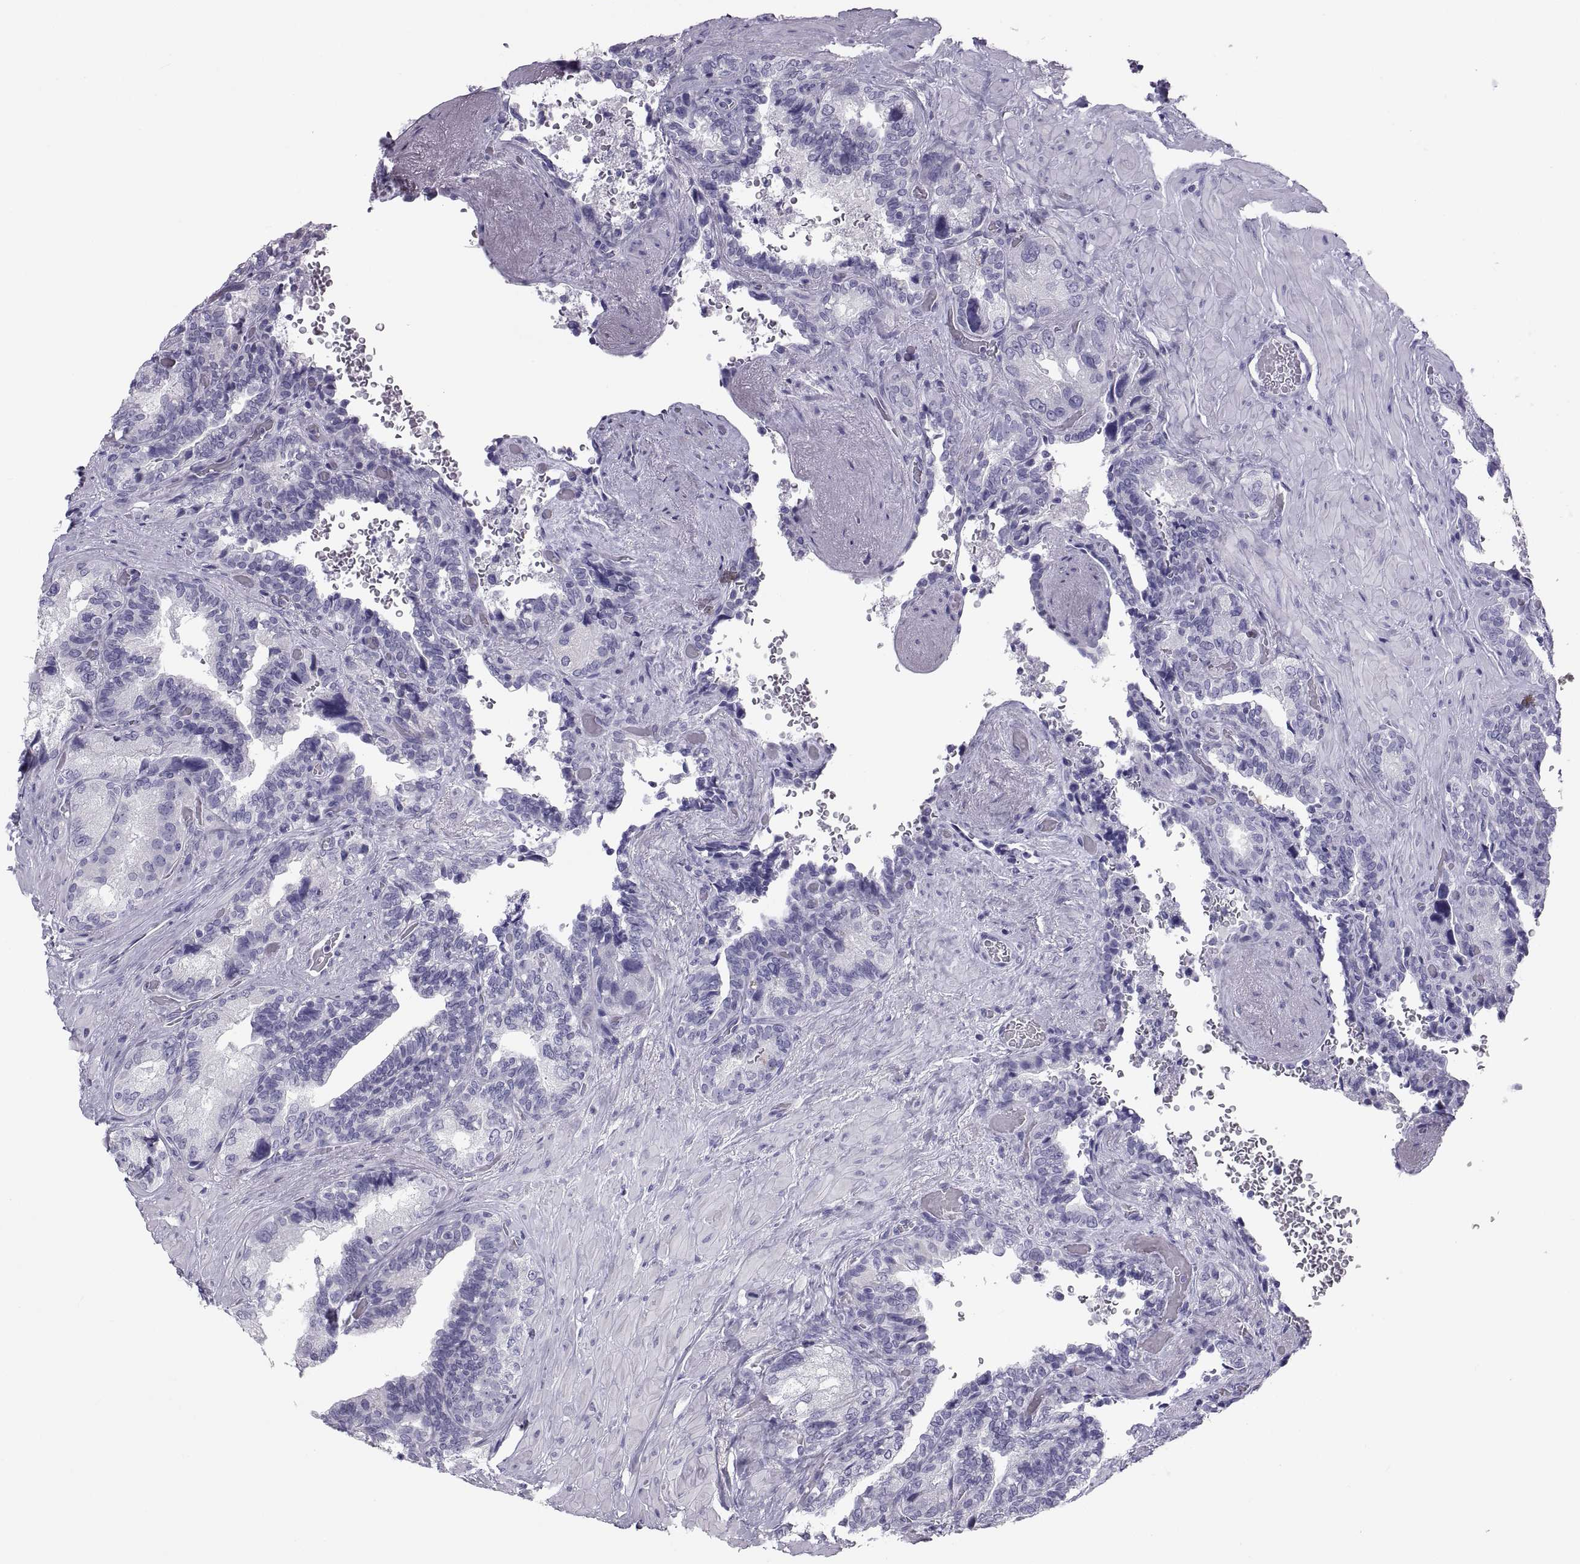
{"staining": {"intensity": "negative", "quantity": "none", "location": "none"}, "tissue": "seminal vesicle", "cell_type": "Glandular cells", "image_type": "normal", "snomed": [{"axis": "morphology", "description": "Normal tissue, NOS"}, {"axis": "topography", "description": "Seminal veicle"}], "caption": "Glandular cells show no significant positivity in normal seminal vesicle. (Immunohistochemistry, brightfield microscopy, high magnification).", "gene": "PCSK1N", "patient": {"sex": "male", "age": 69}}